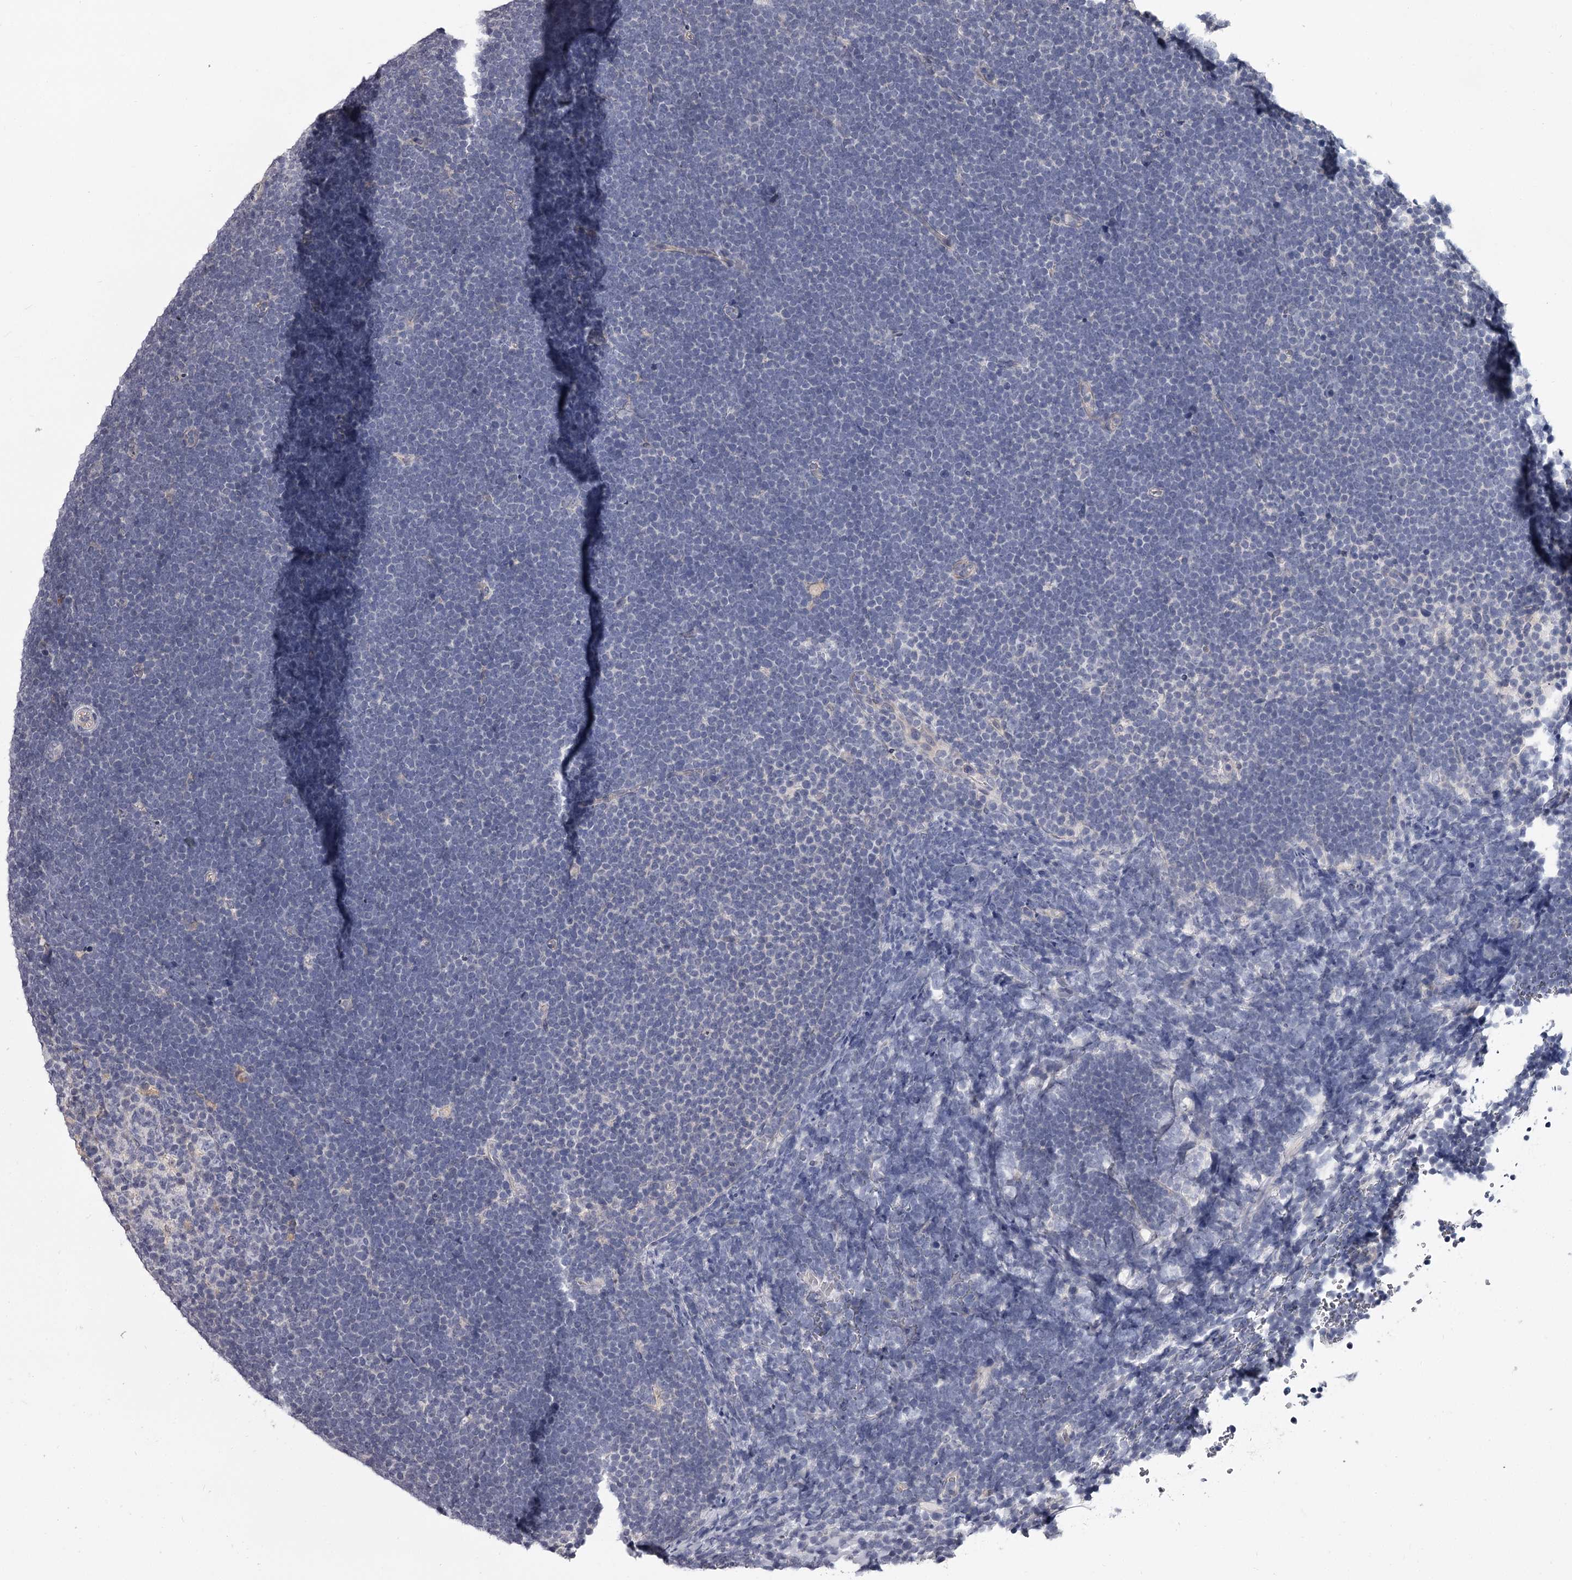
{"staining": {"intensity": "negative", "quantity": "none", "location": "none"}, "tissue": "lymphoma", "cell_type": "Tumor cells", "image_type": "cancer", "snomed": [{"axis": "morphology", "description": "Malignant lymphoma, non-Hodgkin's type, High grade"}, {"axis": "topography", "description": "Lymph node"}], "caption": "Immunohistochemistry photomicrograph of neoplastic tissue: malignant lymphoma, non-Hodgkin's type (high-grade) stained with DAB (3,3'-diaminobenzidine) exhibits no significant protein staining in tumor cells. (Brightfield microscopy of DAB immunohistochemistry at high magnification).", "gene": "GSTO1", "patient": {"sex": "male", "age": 13}}